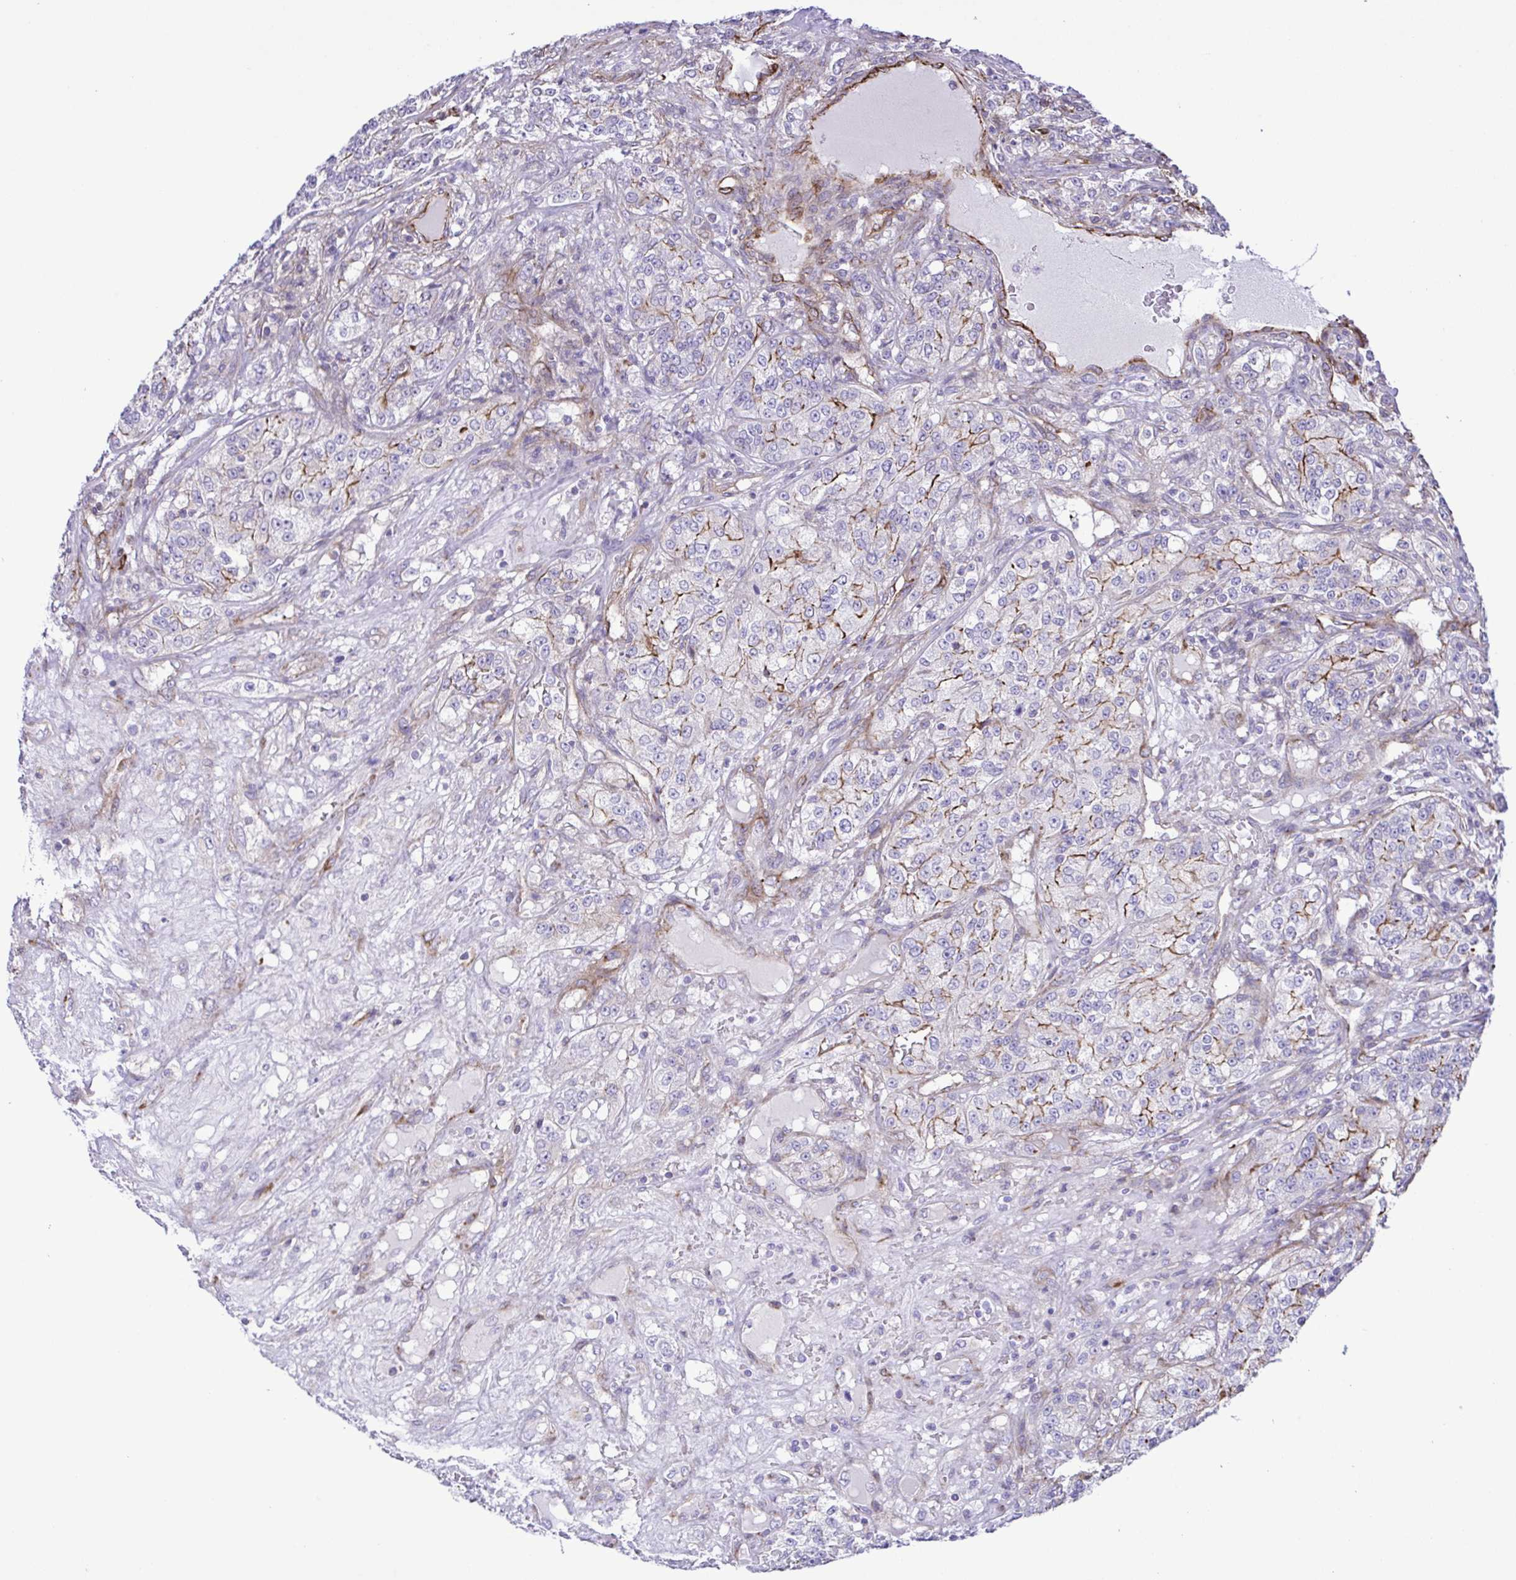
{"staining": {"intensity": "moderate", "quantity": "<25%", "location": "cytoplasmic/membranous"}, "tissue": "renal cancer", "cell_type": "Tumor cells", "image_type": "cancer", "snomed": [{"axis": "morphology", "description": "Adenocarcinoma, NOS"}, {"axis": "topography", "description": "Kidney"}], "caption": "This is a photomicrograph of immunohistochemistry (IHC) staining of adenocarcinoma (renal), which shows moderate positivity in the cytoplasmic/membranous of tumor cells.", "gene": "FLT1", "patient": {"sex": "female", "age": 63}}